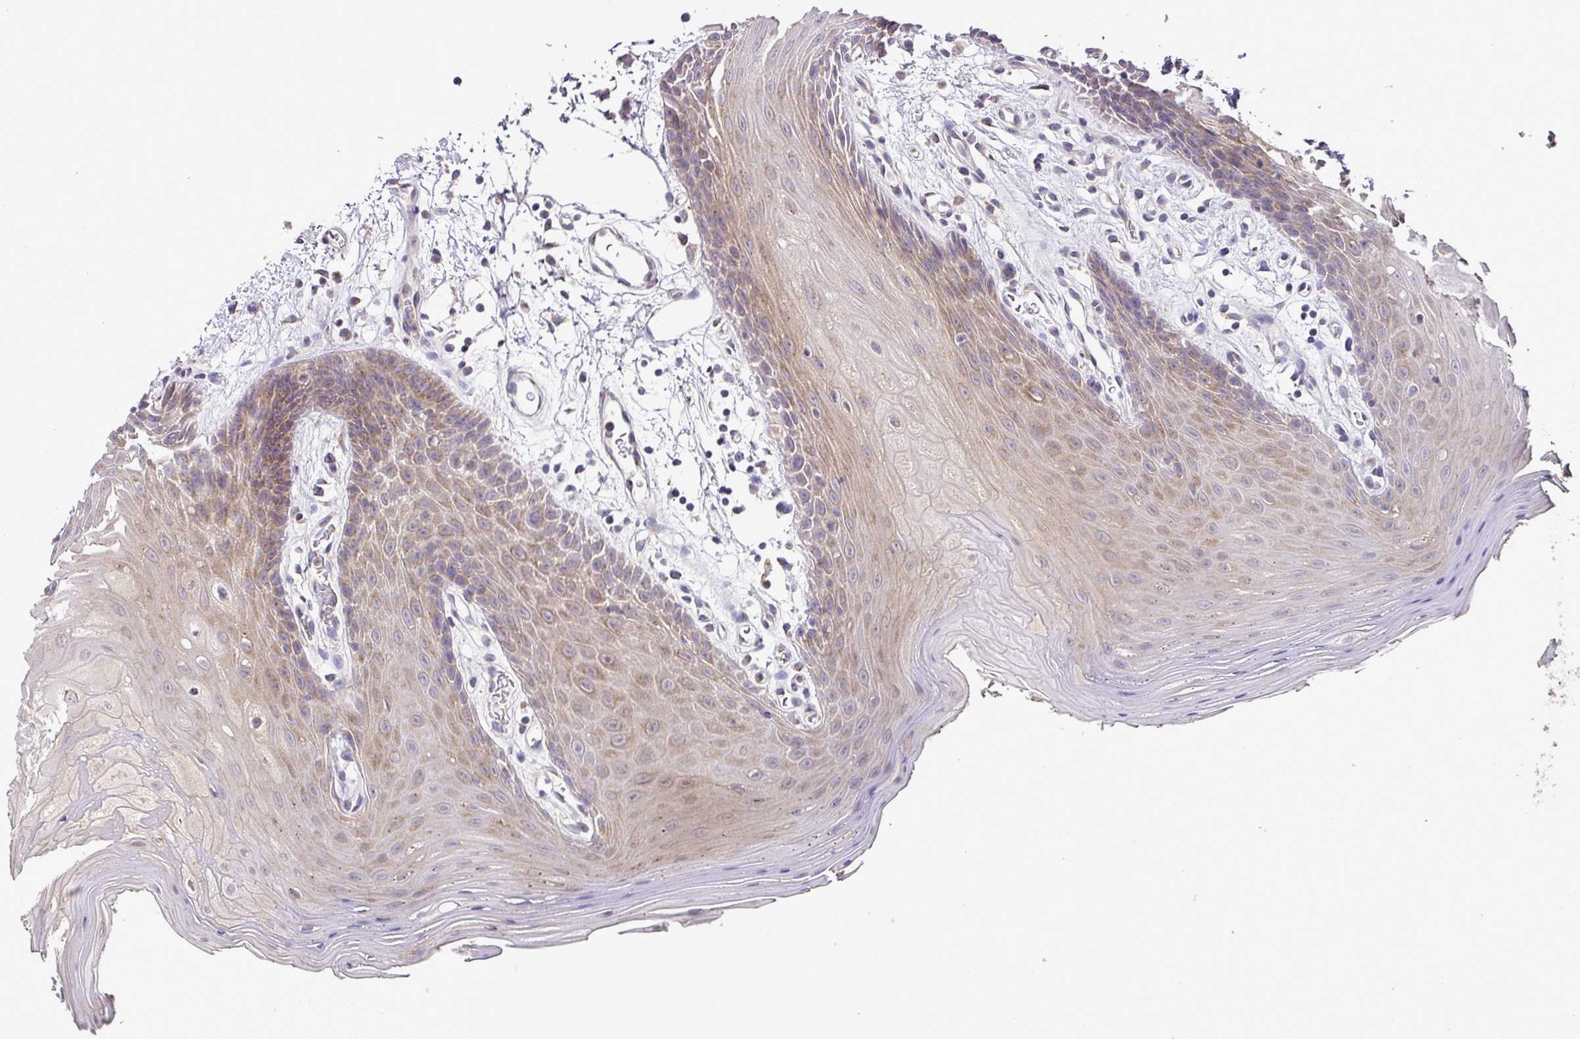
{"staining": {"intensity": "weak", "quantity": "25%-75%", "location": "cytoplasmic/membranous"}, "tissue": "oral mucosa", "cell_type": "Squamous epithelial cells", "image_type": "normal", "snomed": [{"axis": "morphology", "description": "Normal tissue, NOS"}, {"axis": "topography", "description": "Oral tissue"}, {"axis": "topography", "description": "Tounge, NOS"}], "caption": "This histopathology image demonstrates immunohistochemistry staining of normal oral mucosa, with low weak cytoplasmic/membranous expression in approximately 25%-75% of squamous epithelial cells.", "gene": "SKIC2", "patient": {"sex": "female", "age": 59}}